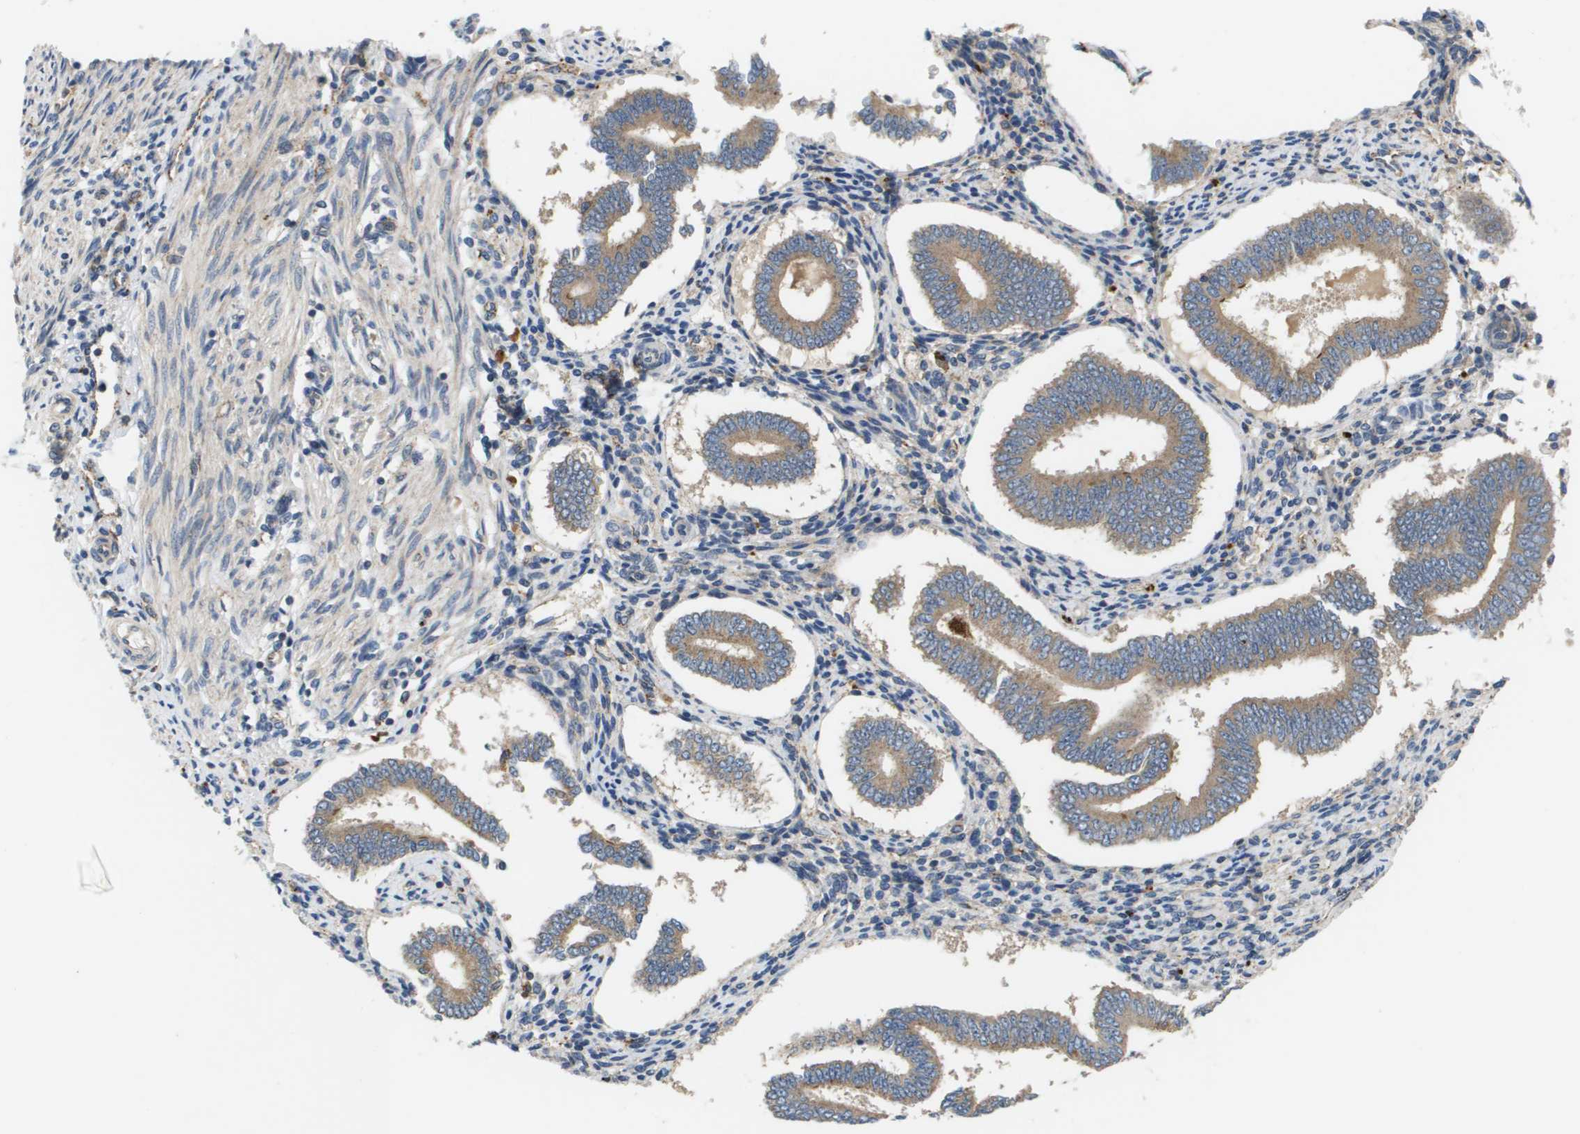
{"staining": {"intensity": "negative", "quantity": "none", "location": "none"}, "tissue": "endometrium", "cell_type": "Cells in endometrial stroma", "image_type": "normal", "snomed": [{"axis": "morphology", "description": "Normal tissue, NOS"}, {"axis": "topography", "description": "Endometrium"}], "caption": "The immunohistochemistry micrograph has no significant expression in cells in endometrial stroma of endometrium.", "gene": "SLC25A20", "patient": {"sex": "female", "age": 42}}